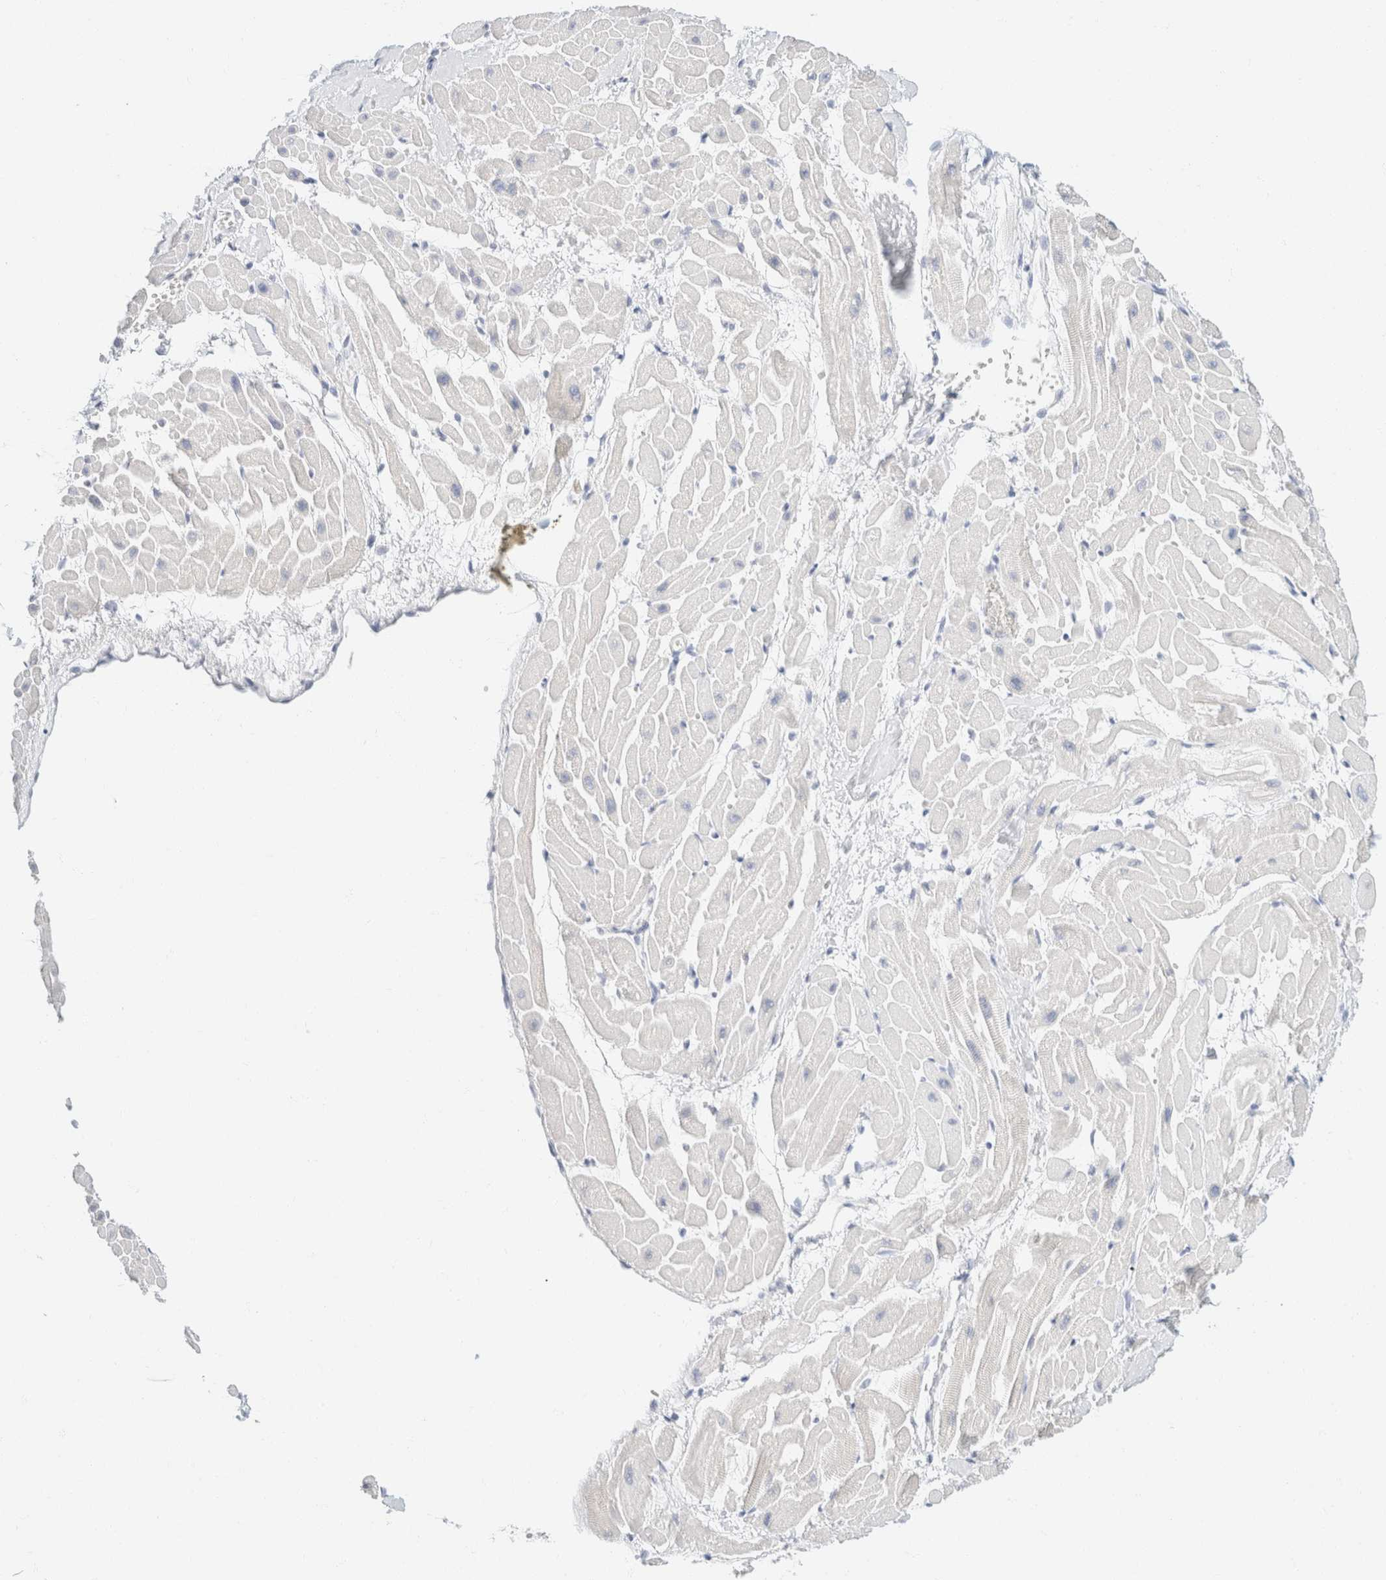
{"staining": {"intensity": "negative", "quantity": "none", "location": "none"}, "tissue": "heart muscle", "cell_type": "Cardiomyocytes", "image_type": "normal", "snomed": [{"axis": "morphology", "description": "Normal tissue, NOS"}, {"axis": "topography", "description": "Heart"}], "caption": "Immunohistochemistry of benign human heart muscle displays no expression in cardiomyocytes. (DAB immunohistochemistry (IHC) with hematoxylin counter stain).", "gene": "KRT20", "patient": {"sex": "male", "age": 45}}